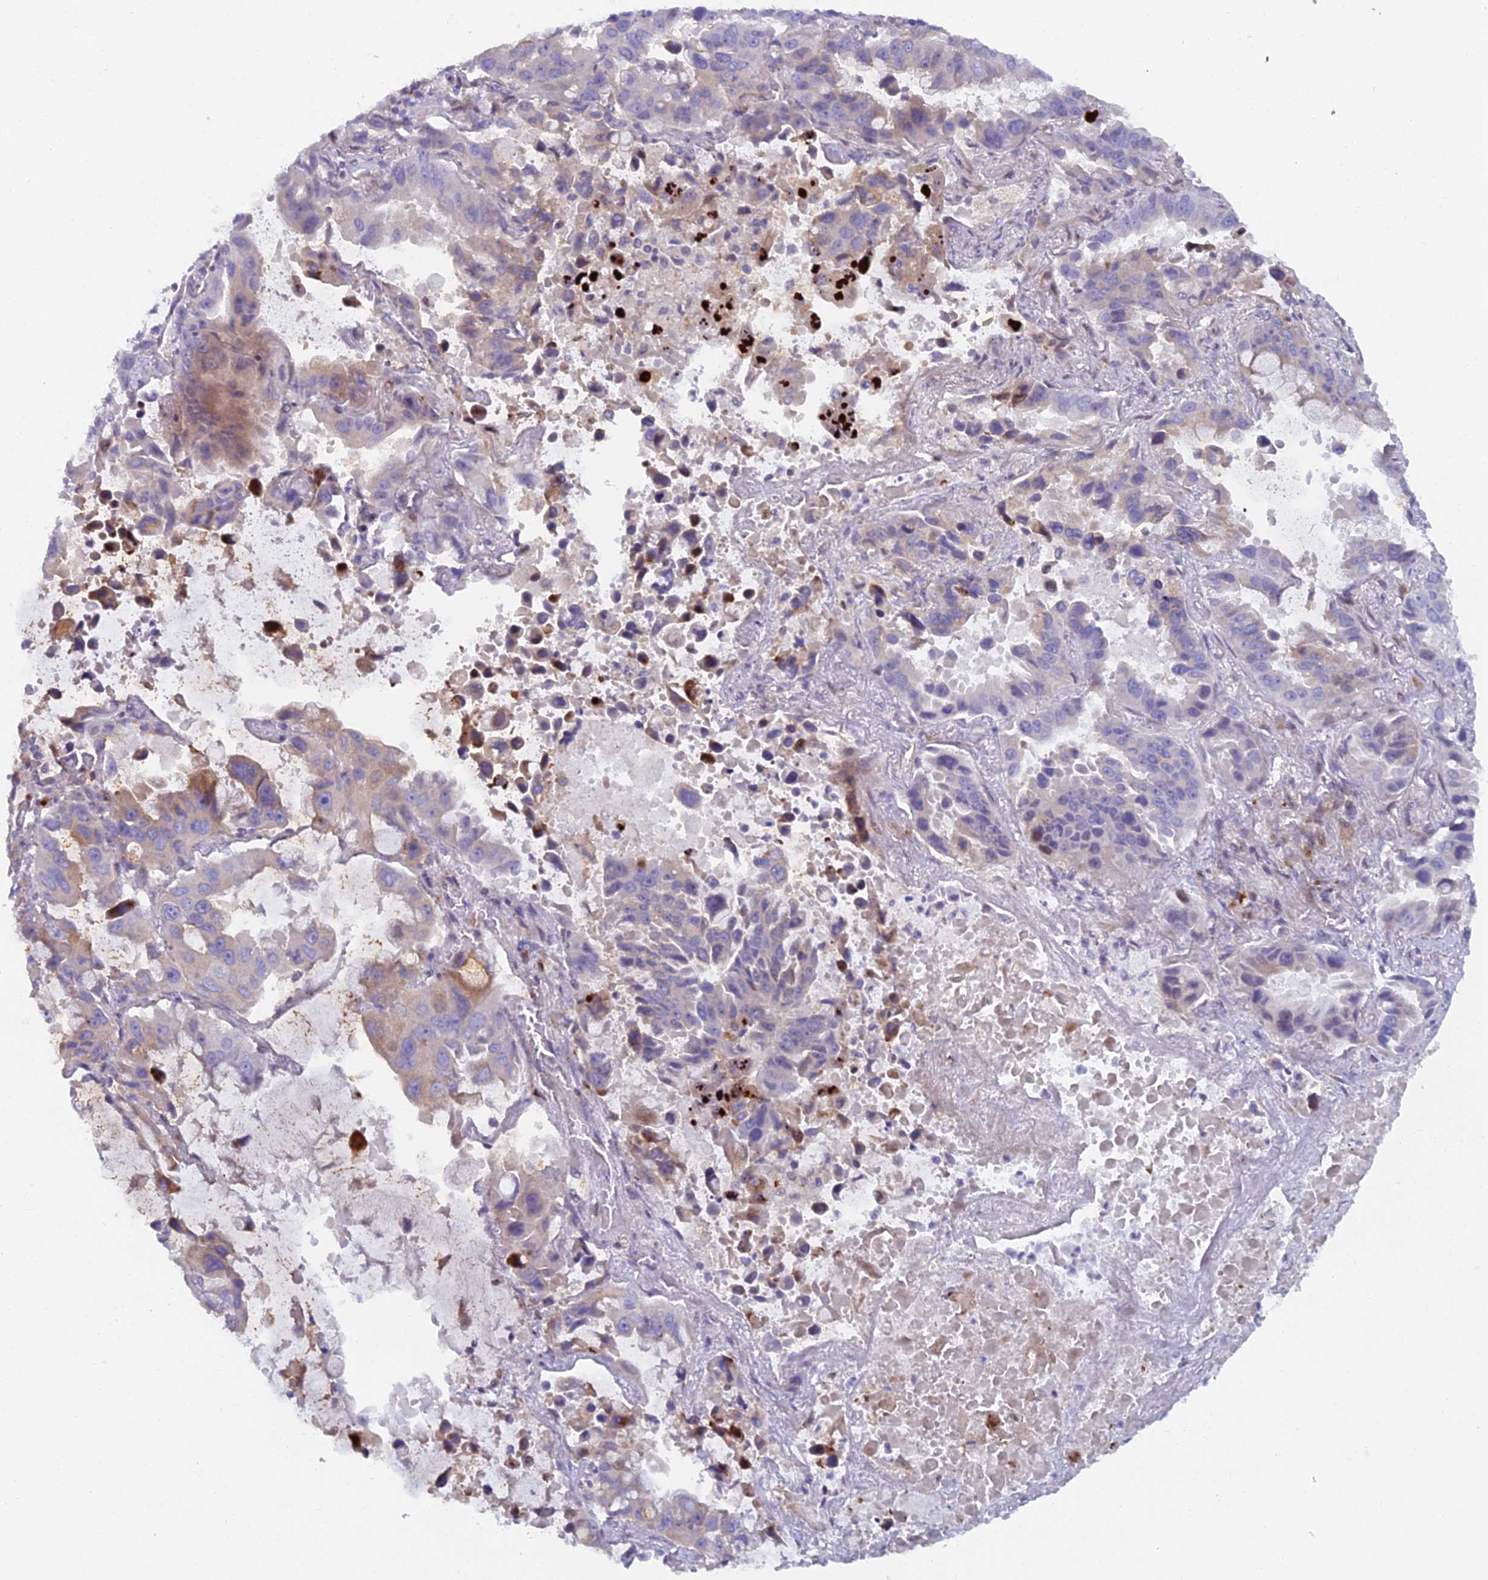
{"staining": {"intensity": "moderate", "quantity": "<25%", "location": "cytoplasmic/membranous"}, "tissue": "lung cancer", "cell_type": "Tumor cells", "image_type": "cancer", "snomed": [{"axis": "morphology", "description": "Adenocarcinoma, NOS"}, {"axis": "topography", "description": "Lung"}], "caption": "About <25% of tumor cells in lung adenocarcinoma display moderate cytoplasmic/membranous protein staining as visualized by brown immunohistochemical staining.", "gene": "B9D2", "patient": {"sex": "male", "age": 64}}